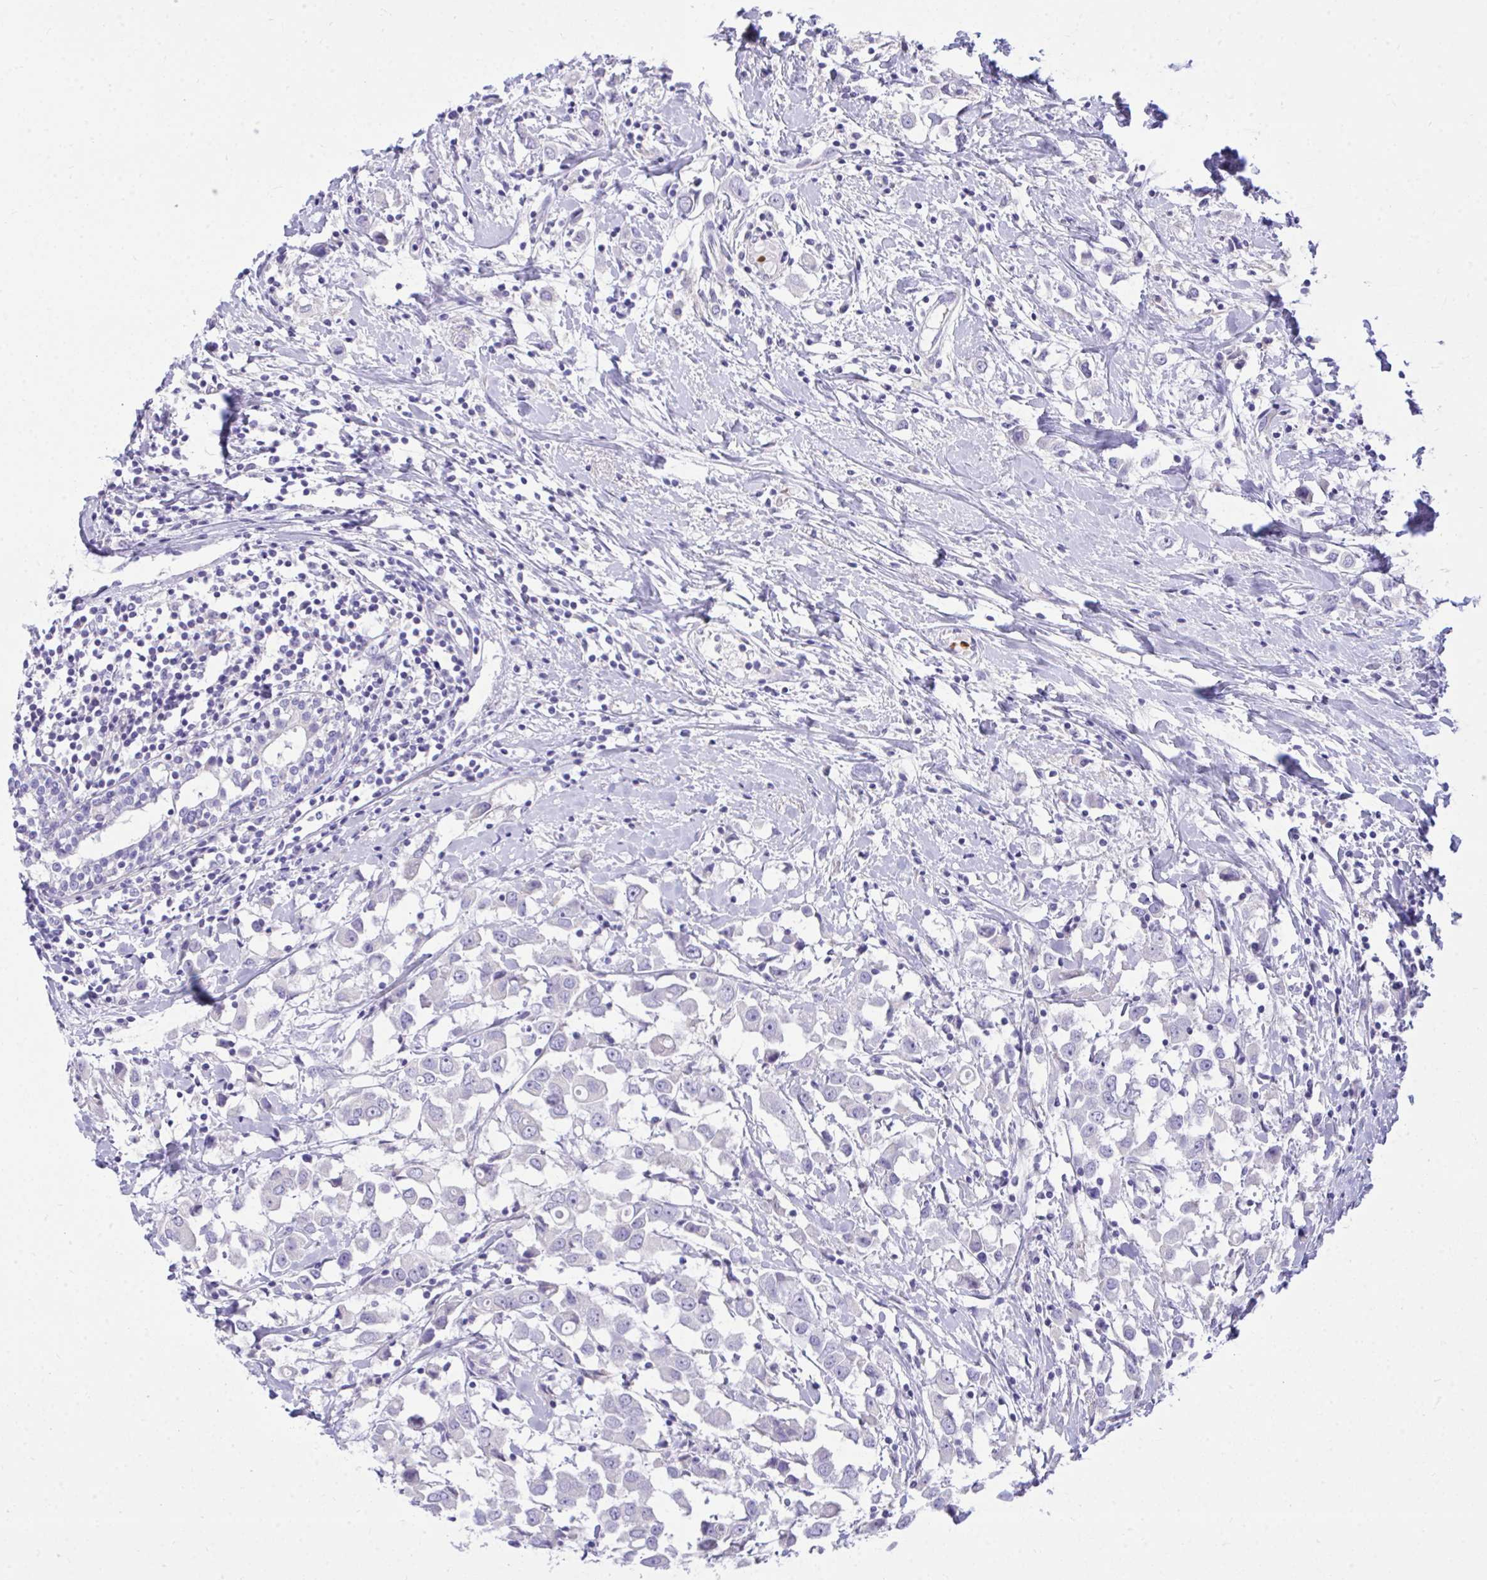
{"staining": {"intensity": "negative", "quantity": "none", "location": "none"}, "tissue": "breast cancer", "cell_type": "Tumor cells", "image_type": "cancer", "snomed": [{"axis": "morphology", "description": "Duct carcinoma"}, {"axis": "topography", "description": "Breast"}], "caption": "This is an IHC histopathology image of breast intraductal carcinoma. There is no positivity in tumor cells.", "gene": "PLEKHH1", "patient": {"sex": "female", "age": 61}}